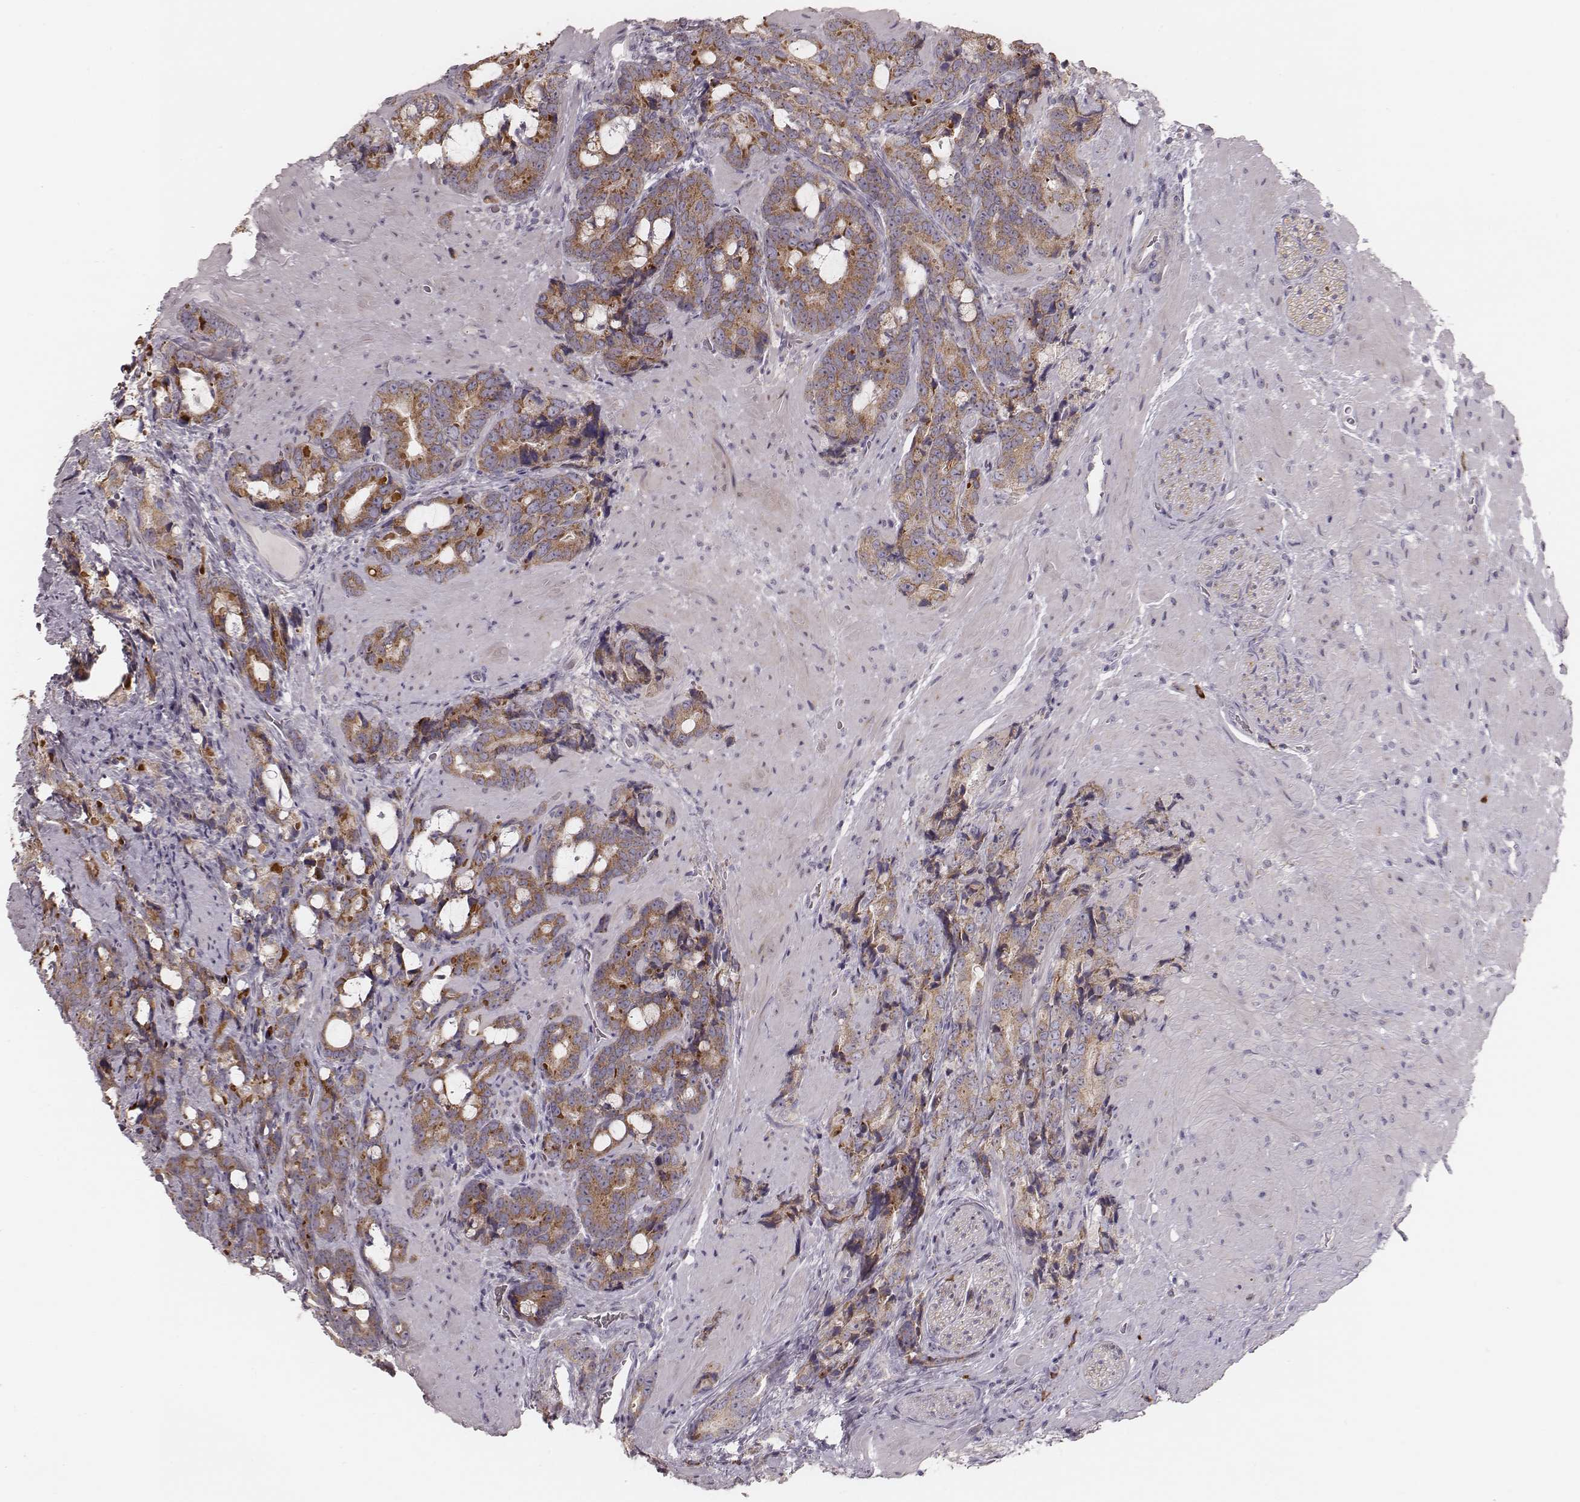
{"staining": {"intensity": "moderate", "quantity": ">75%", "location": "cytoplasmic/membranous"}, "tissue": "prostate cancer", "cell_type": "Tumor cells", "image_type": "cancer", "snomed": [{"axis": "morphology", "description": "Adenocarcinoma, High grade"}, {"axis": "topography", "description": "Prostate"}], "caption": "The immunohistochemical stain highlights moderate cytoplasmic/membranous positivity in tumor cells of prostate cancer tissue. (DAB = brown stain, brightfield microscopy at high magnification).", "gene": "KIF5C", "patient": {"sex": "male", "age": 74}}